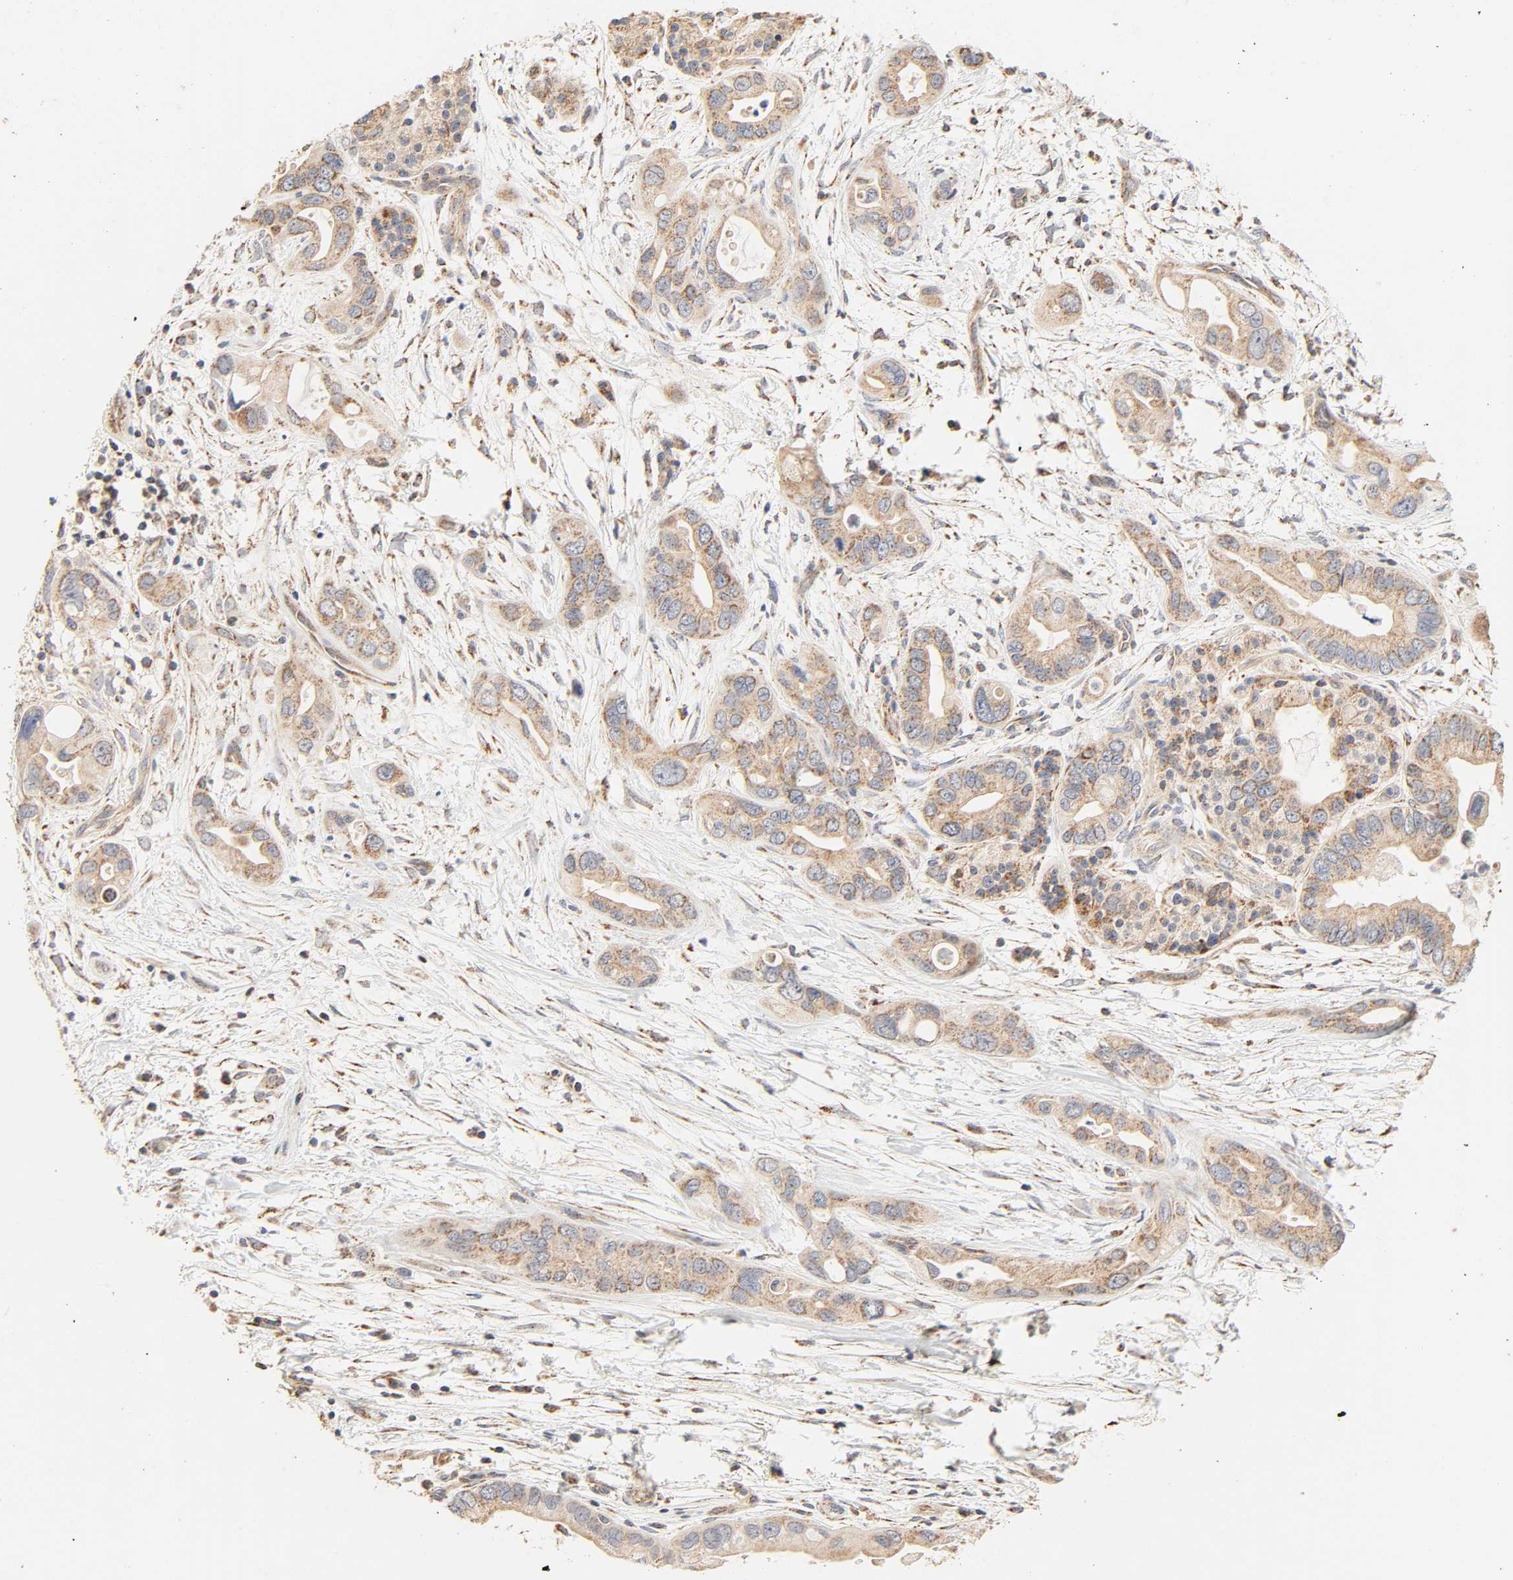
{"staining": {"intensity": "moderate", "quantity": ">75%", "location": "cytoplasmic/membranous"}, "tissue": "pancreatic cancer", "cell_type": "Tumor cells", "image_type": "cancer", "snomed": [{"axis": "morphology", "description": "Adenocarcinoma, NOS"}, {"axis": "topography", "description": "Pancreas"}], "caption": "Adenocarcinoma (pancreatic) stained with DAB IHC demonstrates medium levels of moderate cytoplasmic/membranous positivity in approximately >75% of tumor cells.", "gene": "ZMAT5", "patient": {"sex": "female", "age": 77}}